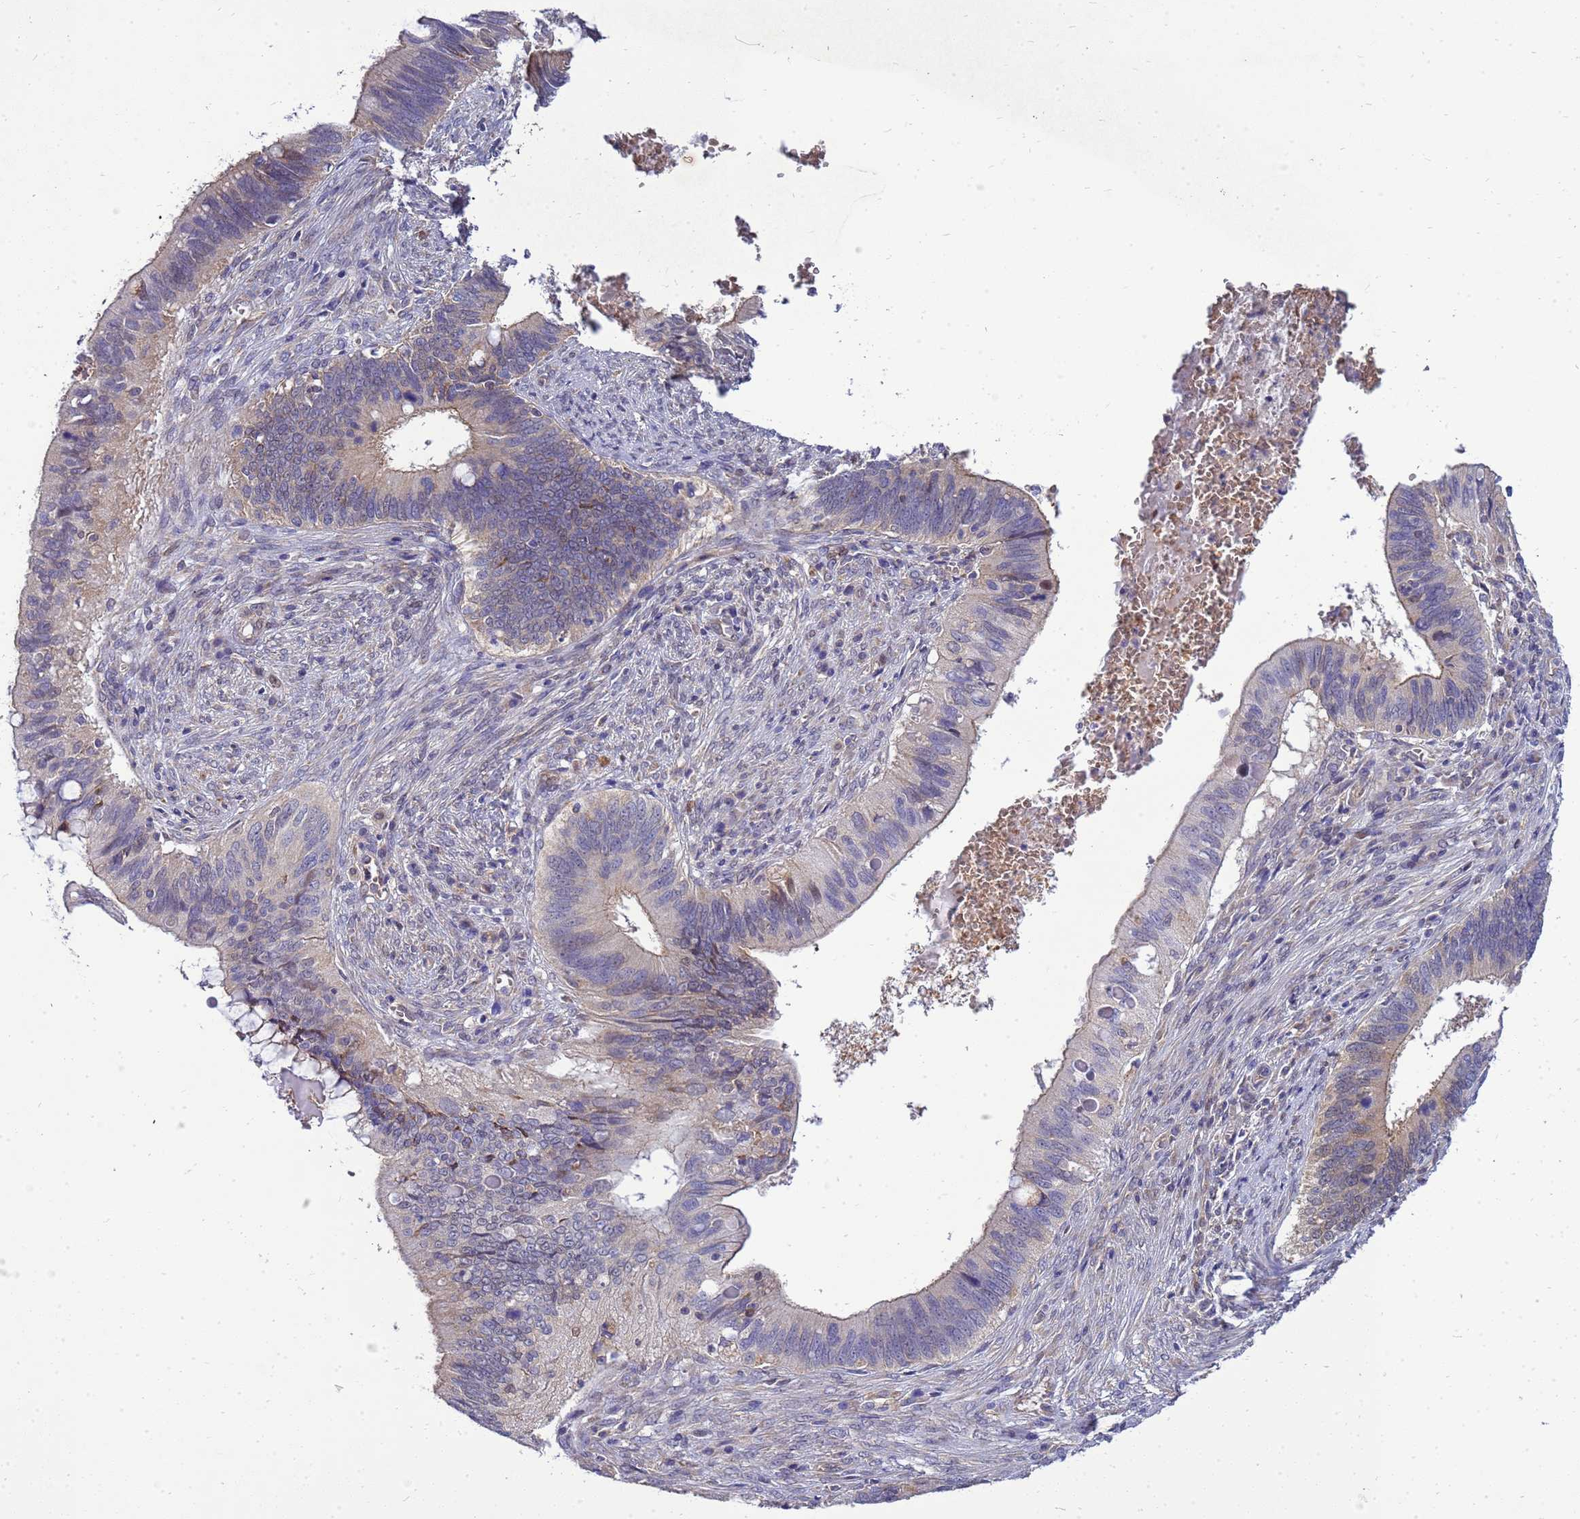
{"staining": {"intensity": "weak", "quantity": "<25%", "location": "cytoplasmic/membranous"}, "tissue": "cervical cancer", "cell_type": "Tumor cells", "image_type": "cancer", "snomed": [{"axis": "morphology", "description": "Adenocarcinoma, NOS"}, {"axis": "topography", "description": "Cervix"}], "caption": "DAB immunohistochemical staining of cervical cancer (adenocarcinoma) shows no significant staining in tumor cells. (DAB immunohistochemistry (IHC), high magnification).", "gene": "EIF4EBP3", "patient": {"sex": "female", "age": 42}}